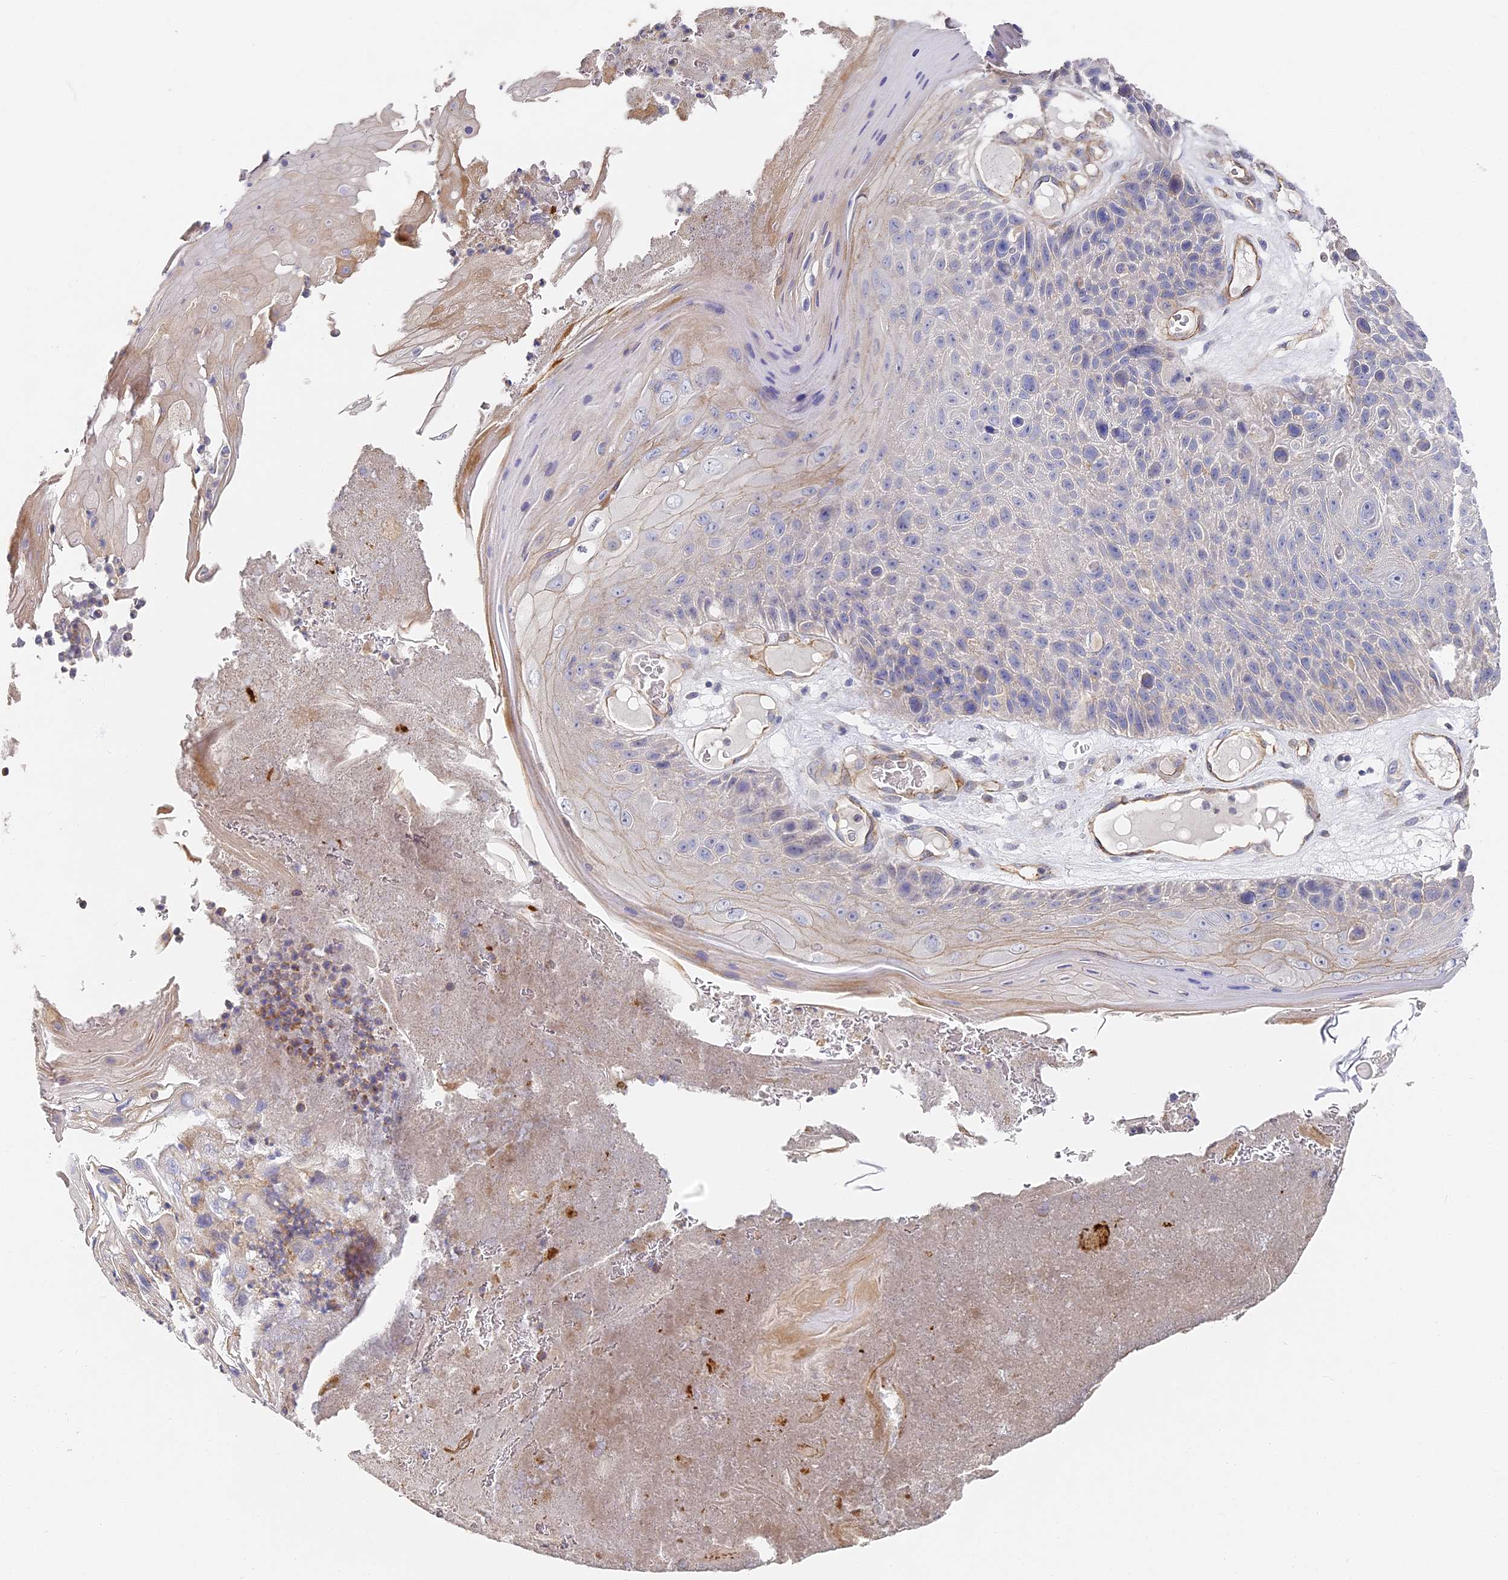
{"staining": {"intensity": "negative", "quantity": "none", "location": "none"}, "tissue": "skin cancer", "cell_type": "Tumor cells", "image_type": "cancer", "snomed": [{"axis": "morphology", "description": "Squamous cell carcinoma, NOS"}, {"axis": "topography", "description": "Skin"}], "caption": "This histopathology image is of skin squamous cell carcinoma stained with immunohistochemistry (IHC) to label a protein in brown with the nuclei are counter-stained blue. There is no expression in tumor cells.", "gene": "CCDC30", "patient": {"sex": "female", "age": 88}}